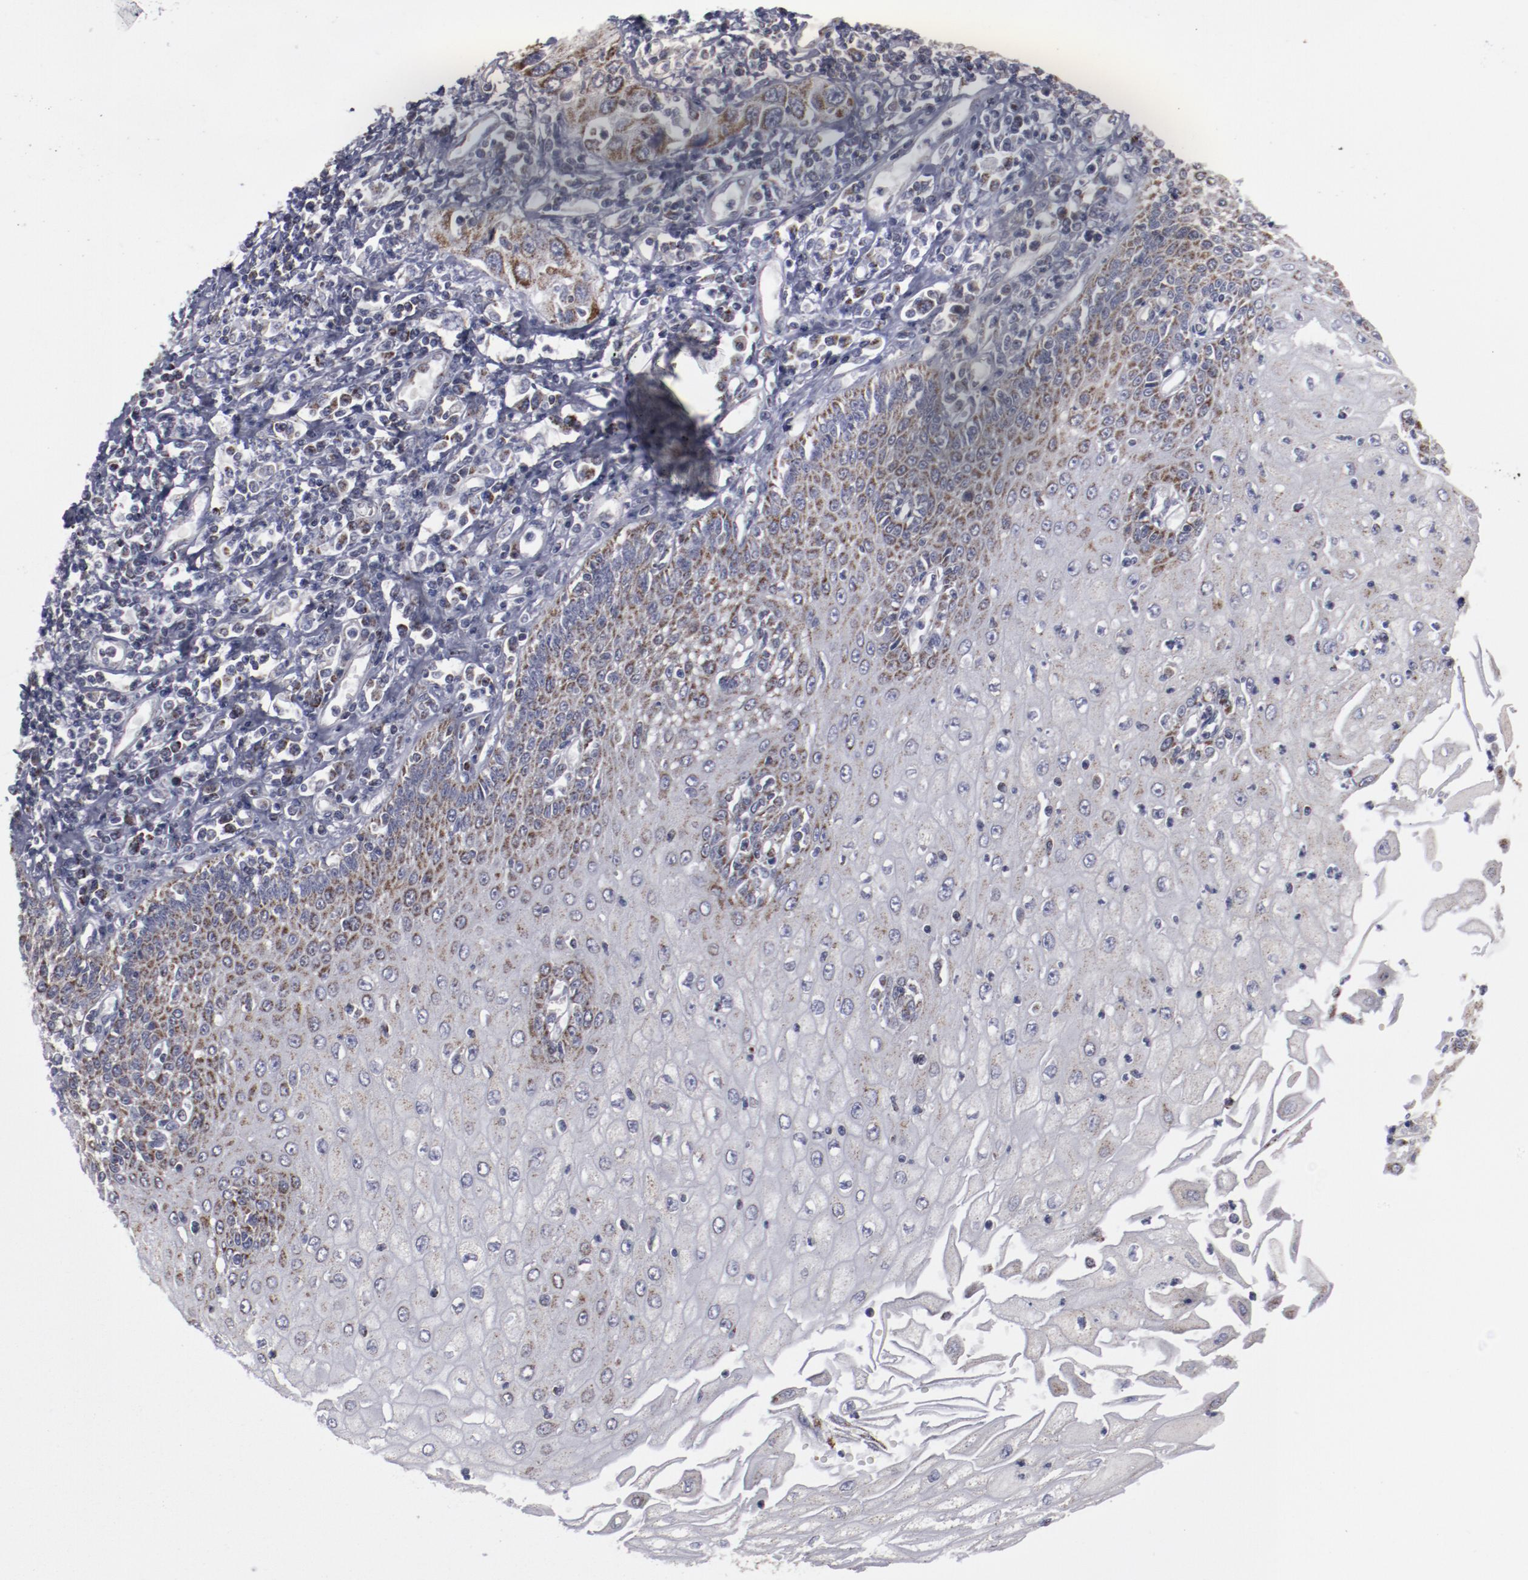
{"staining": {"intensity": "moderate", "quantity": "<25%", "location": "cytoplasmic/membranous"}, "tissue": "esophagus", "cell_type": "Squamous epithelial cells", "image_type": "normal", "snomed": [{"axis": "morphology", "description": "Normal tissue, NOS"}, {"axis": "topography", "description": "Esophagus"}], "caption": "A histopathology image of human esophagus stained for a protein reveals moderate cytoplasmic/membranous brown staining in squamous epithelial cells.", "gene": "MYOM2", "patient": {"sex": "male", "age": 65}}